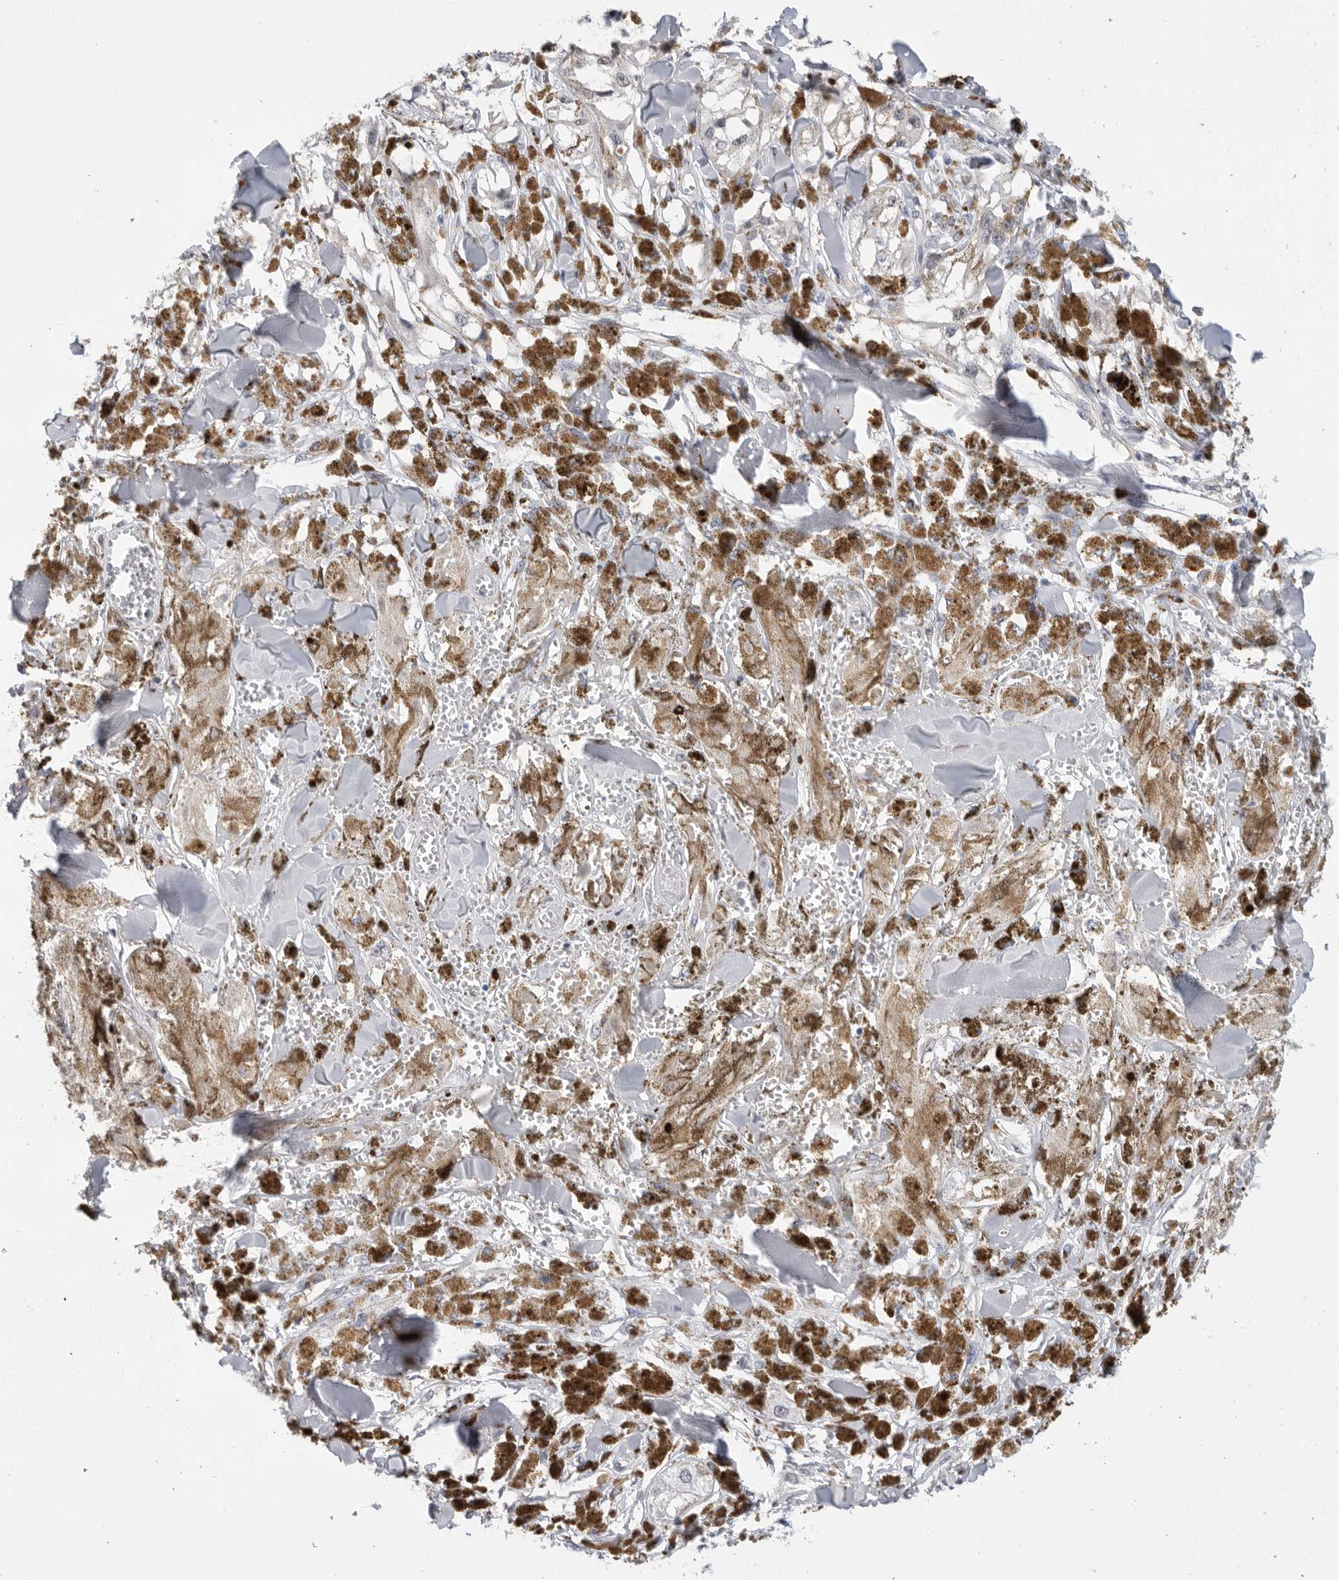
{"staining": {"intensity": "negative", "quantity": "none", "location": "none"}, "tissue": "melanoma", "cell_type": "Tumor cells", "image_type": "cancer", "snomed": [{"axis": "morphology", "description": "Malignant melanoma, NOS"}, {"axis": "topography", "description": "Skin"}], "caption": "This micrograph is of malignant melanoma stained with immunohistochemistry (IHC) to label a protein in brown with the nuclei are counter-stained blue. There is no expression in tumor cells.", "gene": "ARHGEF10", "patient": {"sex": "male", "age": 88}}